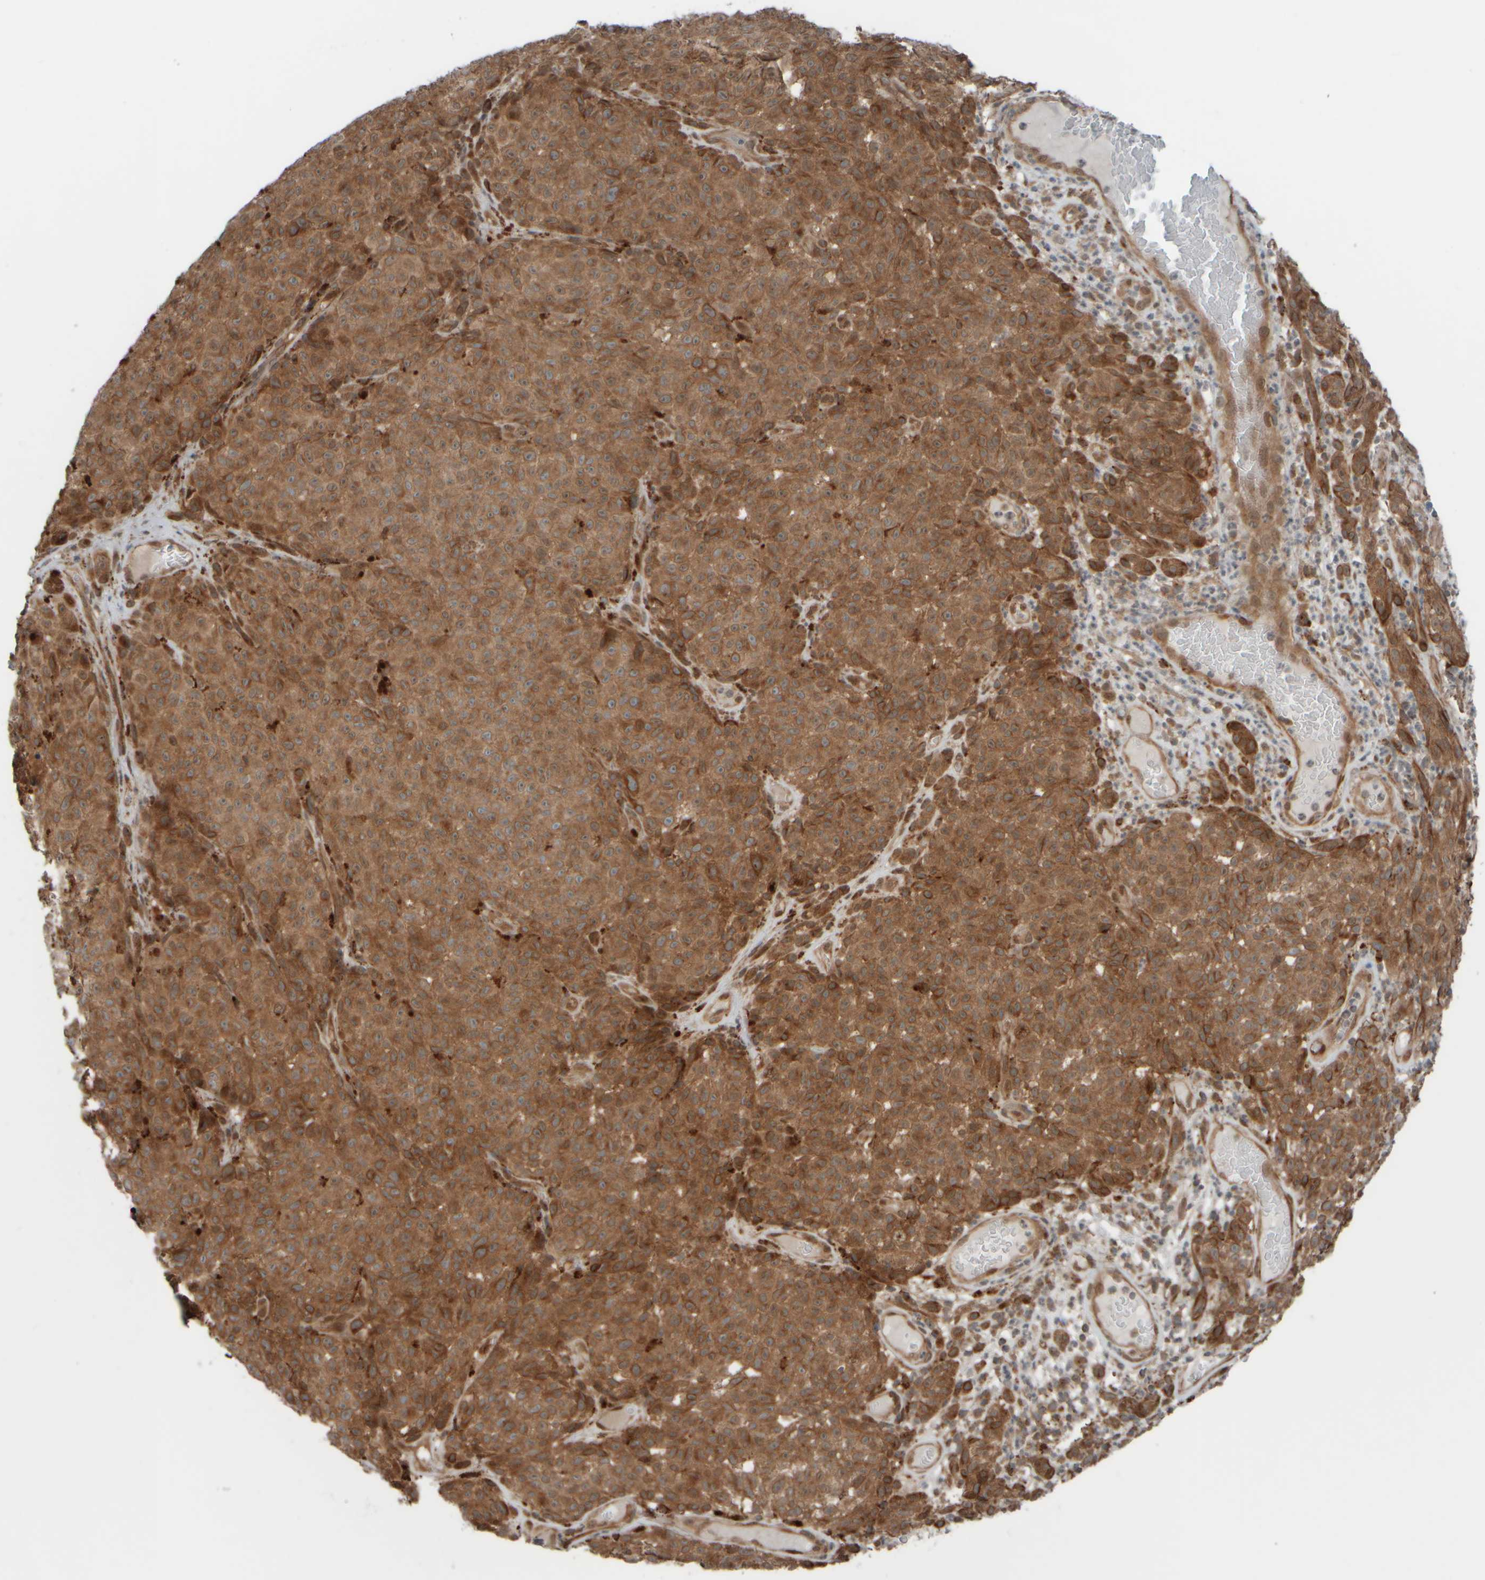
{"staining": {"intensity": "moderate", "quantity": ">75%", "location": "cytoplasmic/membranous"}, "tissue": "melanoma", "cell_type": "Tumor cells", "image_type": "cancer", "snomed": [{"axis": "morphology", "description": "Malignant melanoma, NOS"}, {"axis": "topography", "description": "Skin"}], "caption": "A brown stain highlights moderate cytoplasmic/membranous expression of a protein in human melanoma tumor cells. Immunohistochemistry (ihc) stains the protein of interest in brown and the nuclei are stained blue.", "gene": "GIGYF1", "patient": {"sex": "female", "age": 82}}